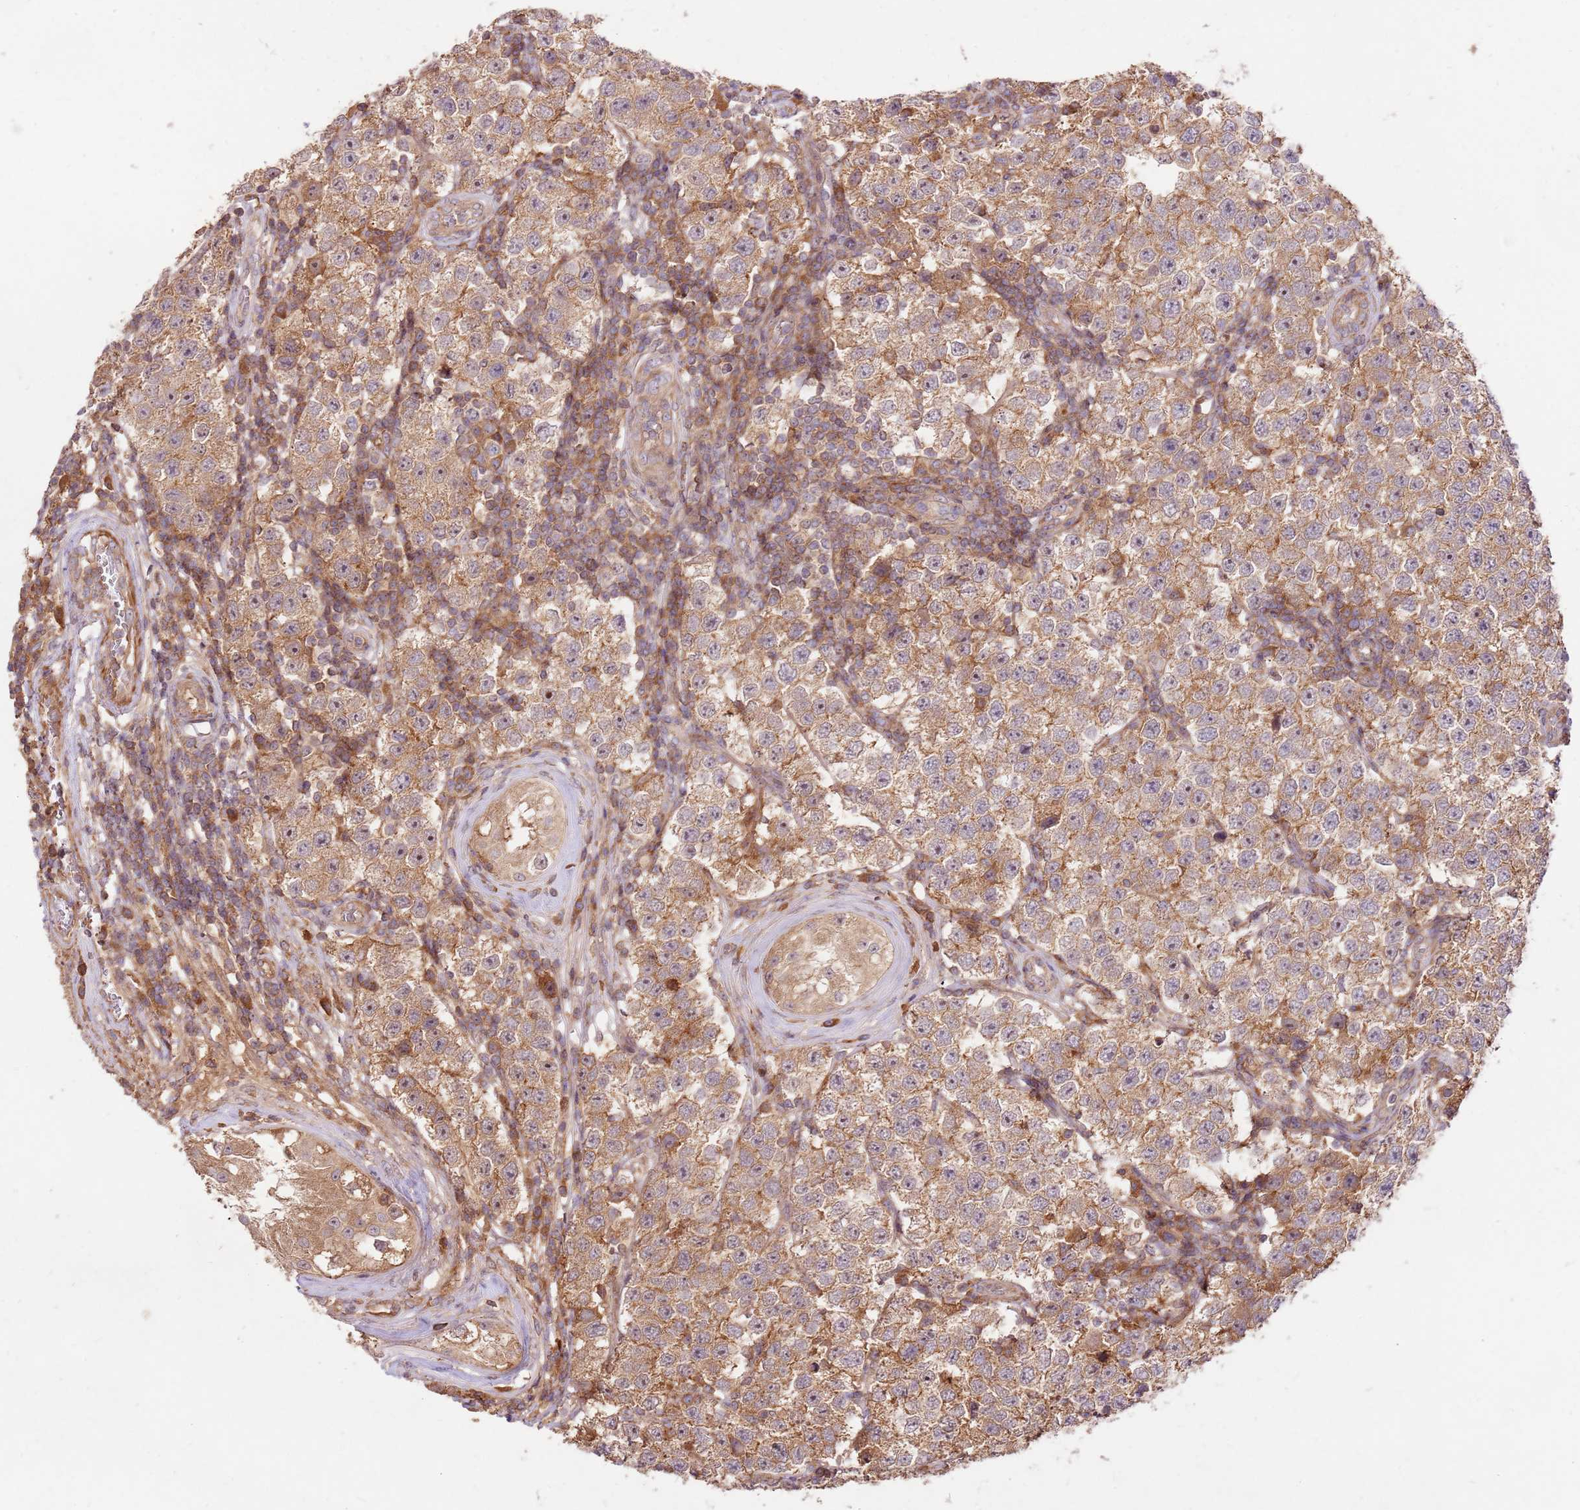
{"staining": {"intensity": "moderate", "quantity": "25%-75%", "location": "cytoplasmic/membranous"}, "tissue": "testis cancer", "cell_type": "Tumor cells", "image_type": "cancer", "snomed": [{"axis": "morphology", "description": "Seminoma, NOS"}, {"axis": "topography", "description": "Testis"}], "caption": "There is medium levels of moderate cytoplasmic/membranous positivity in tumor cells of testis cancer, as demonstrated by immunohistochemical staining (brown color).", "gene": "GAREM1", "patient": {"sex": "male", "age": 34}}